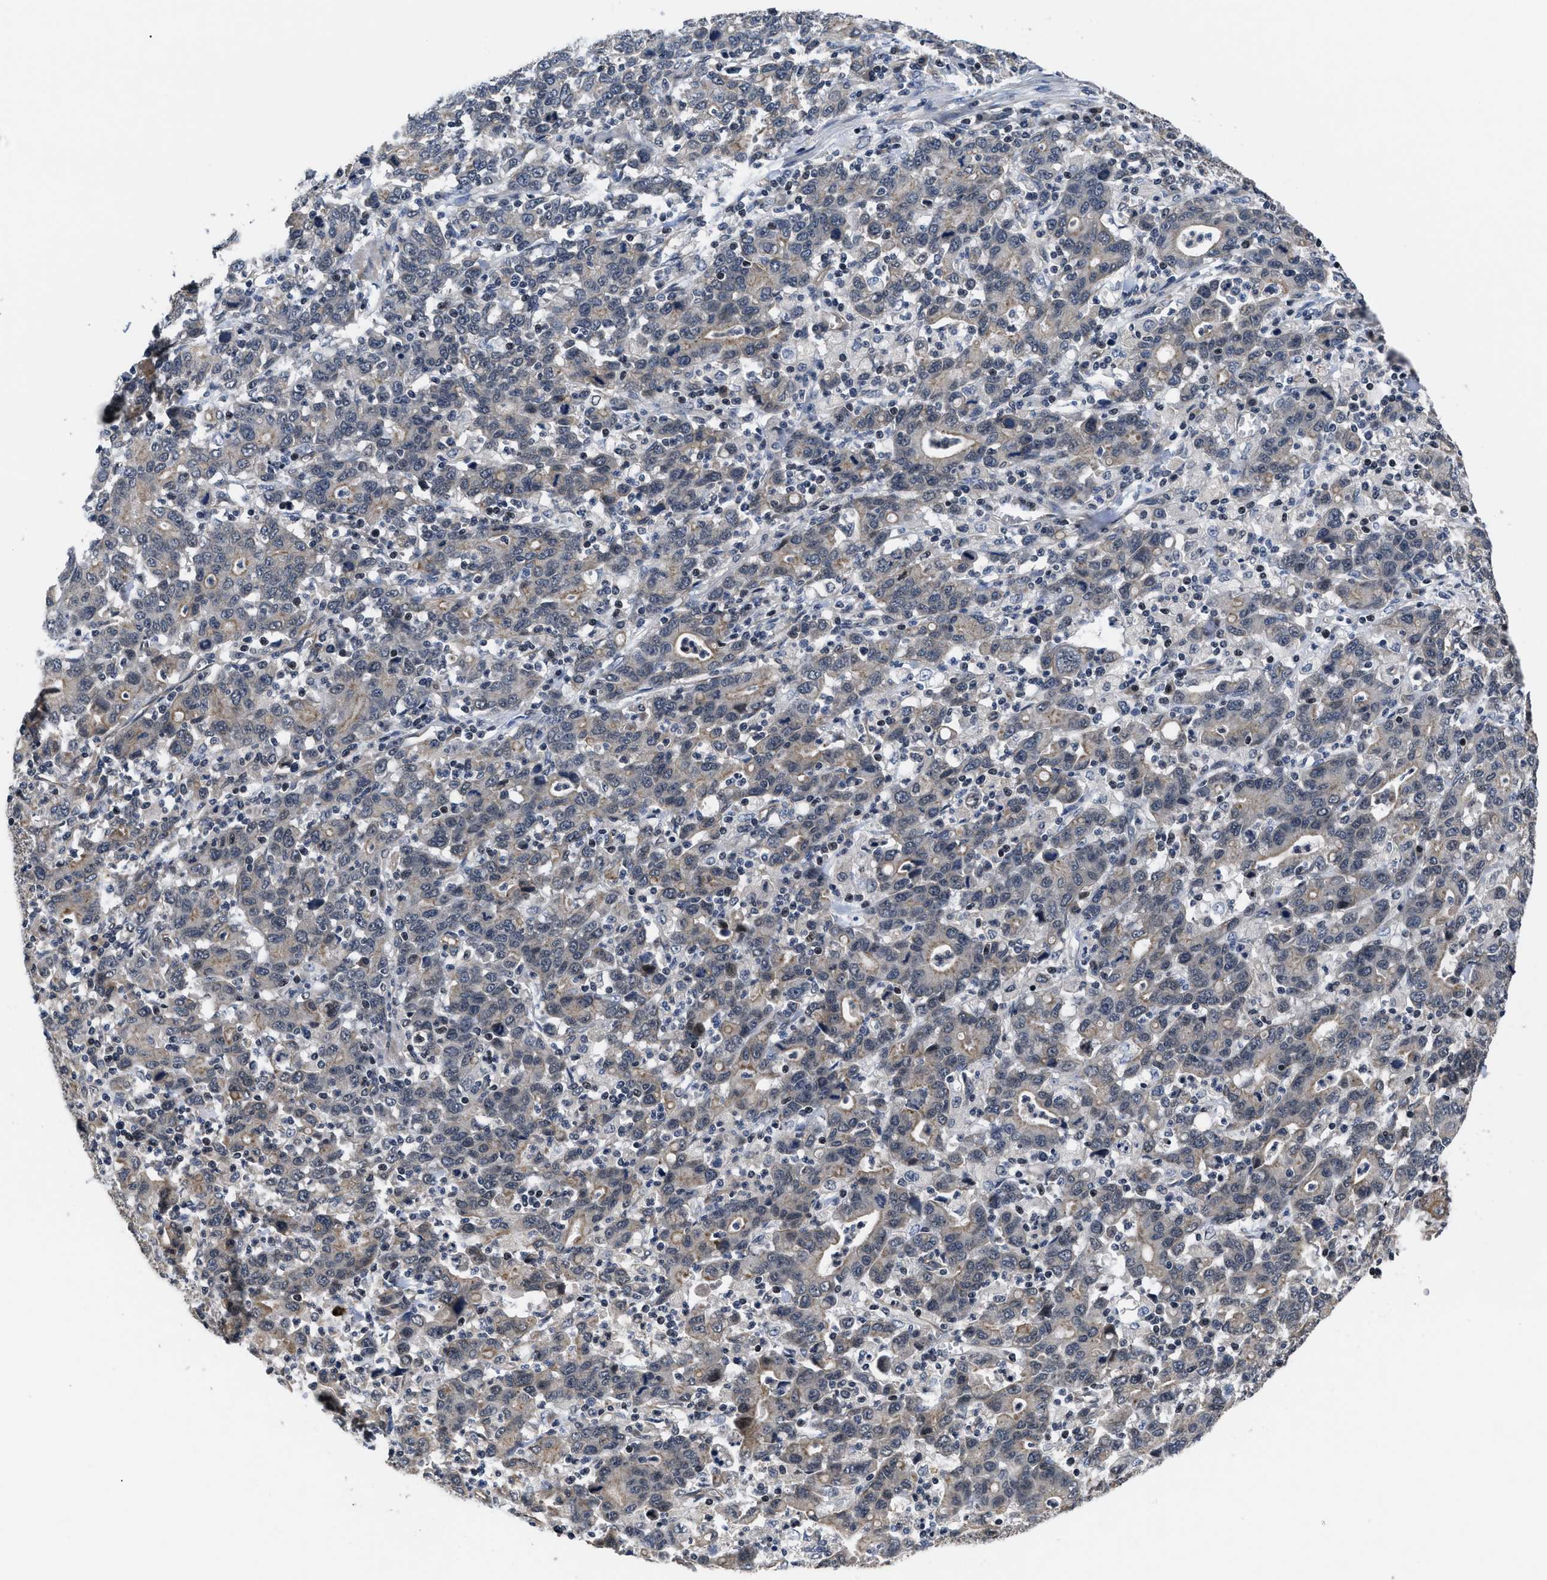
{"staining": {"intensity": "weak", "quantity": "25%-75%", "location": "cytoplasmic/membranous"}, "tissue": "stomach cancer", "cell_type": "Tumor cells", "image_type": "cancer", "snomed": [{"axis": "morphology", "description": "Adenocarcinoma, NOS"}, {"axis": "topography", "description": "Stomach, upper"}], "caption": "IHC (DAB) staining of stomach cancer reveals weak cytoplasmic/membranous protein expression in about 25%-75% of tumor cells. The staining was performed using DAB (3,3'-diaminobenzidine), with brown indicating positive protein expression. Nuclei are stained blue with hematoxylin.", "gene": "DNAJC14", "patient": {"sex": "male", "age": 69}}